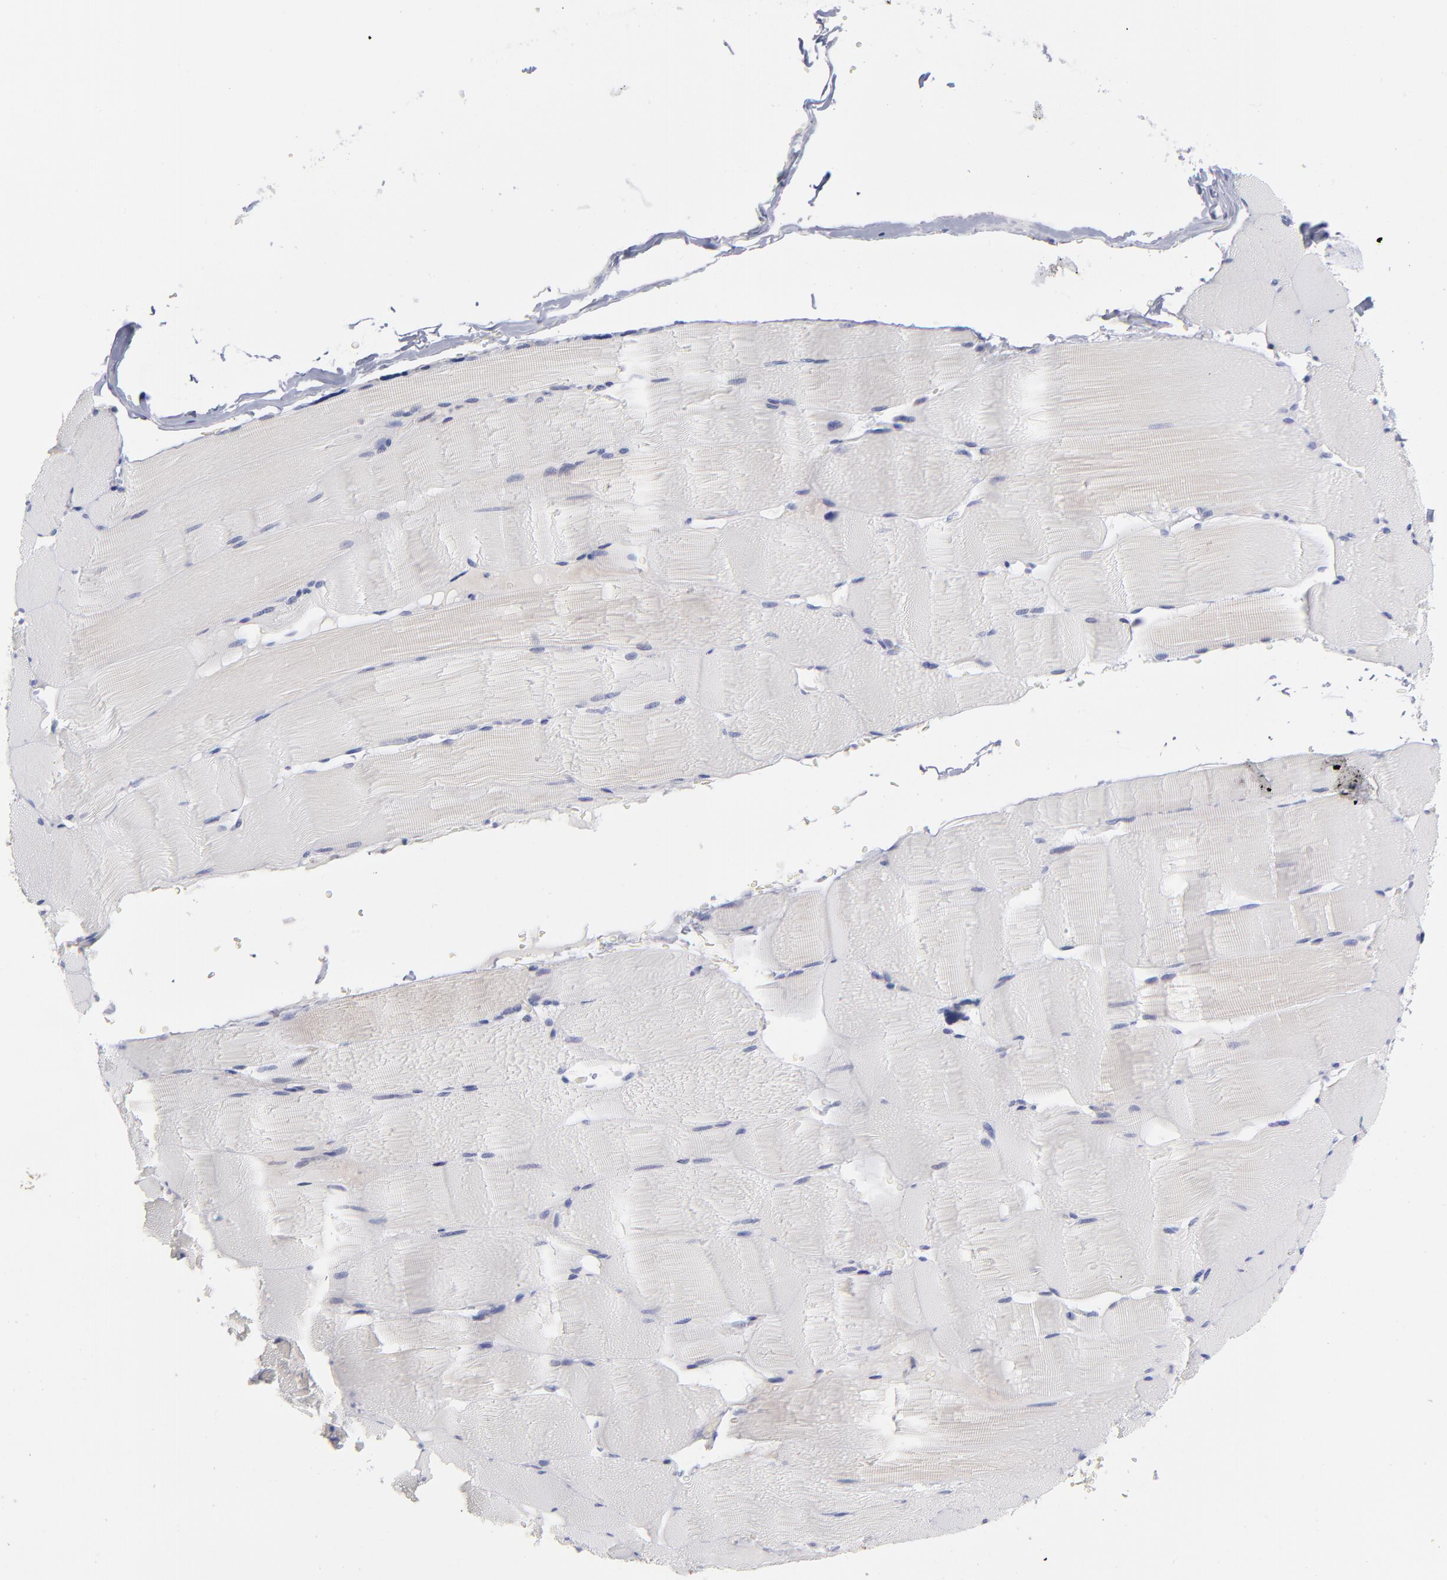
{"staining": {"intensity": "weak", "quantity": "<25%", "location": "cytoplasmic/membranous"}, "tissue": "skeletal muscle", "cell_type": "Myocytes", "image_type": "normal", "snomed": [{"axis": "morphology", "description": "Normal tissue, NOS"}, {"axis": "topography", "description": "Skeletal muscle"}], "caption": "Human skeletal muscle stained for a protein using immunohistochemistry (IHC) exhibits no positivity in myocytes.", "gene": "MTHFD2", "patient": {"sex": "male", "age": 62}}